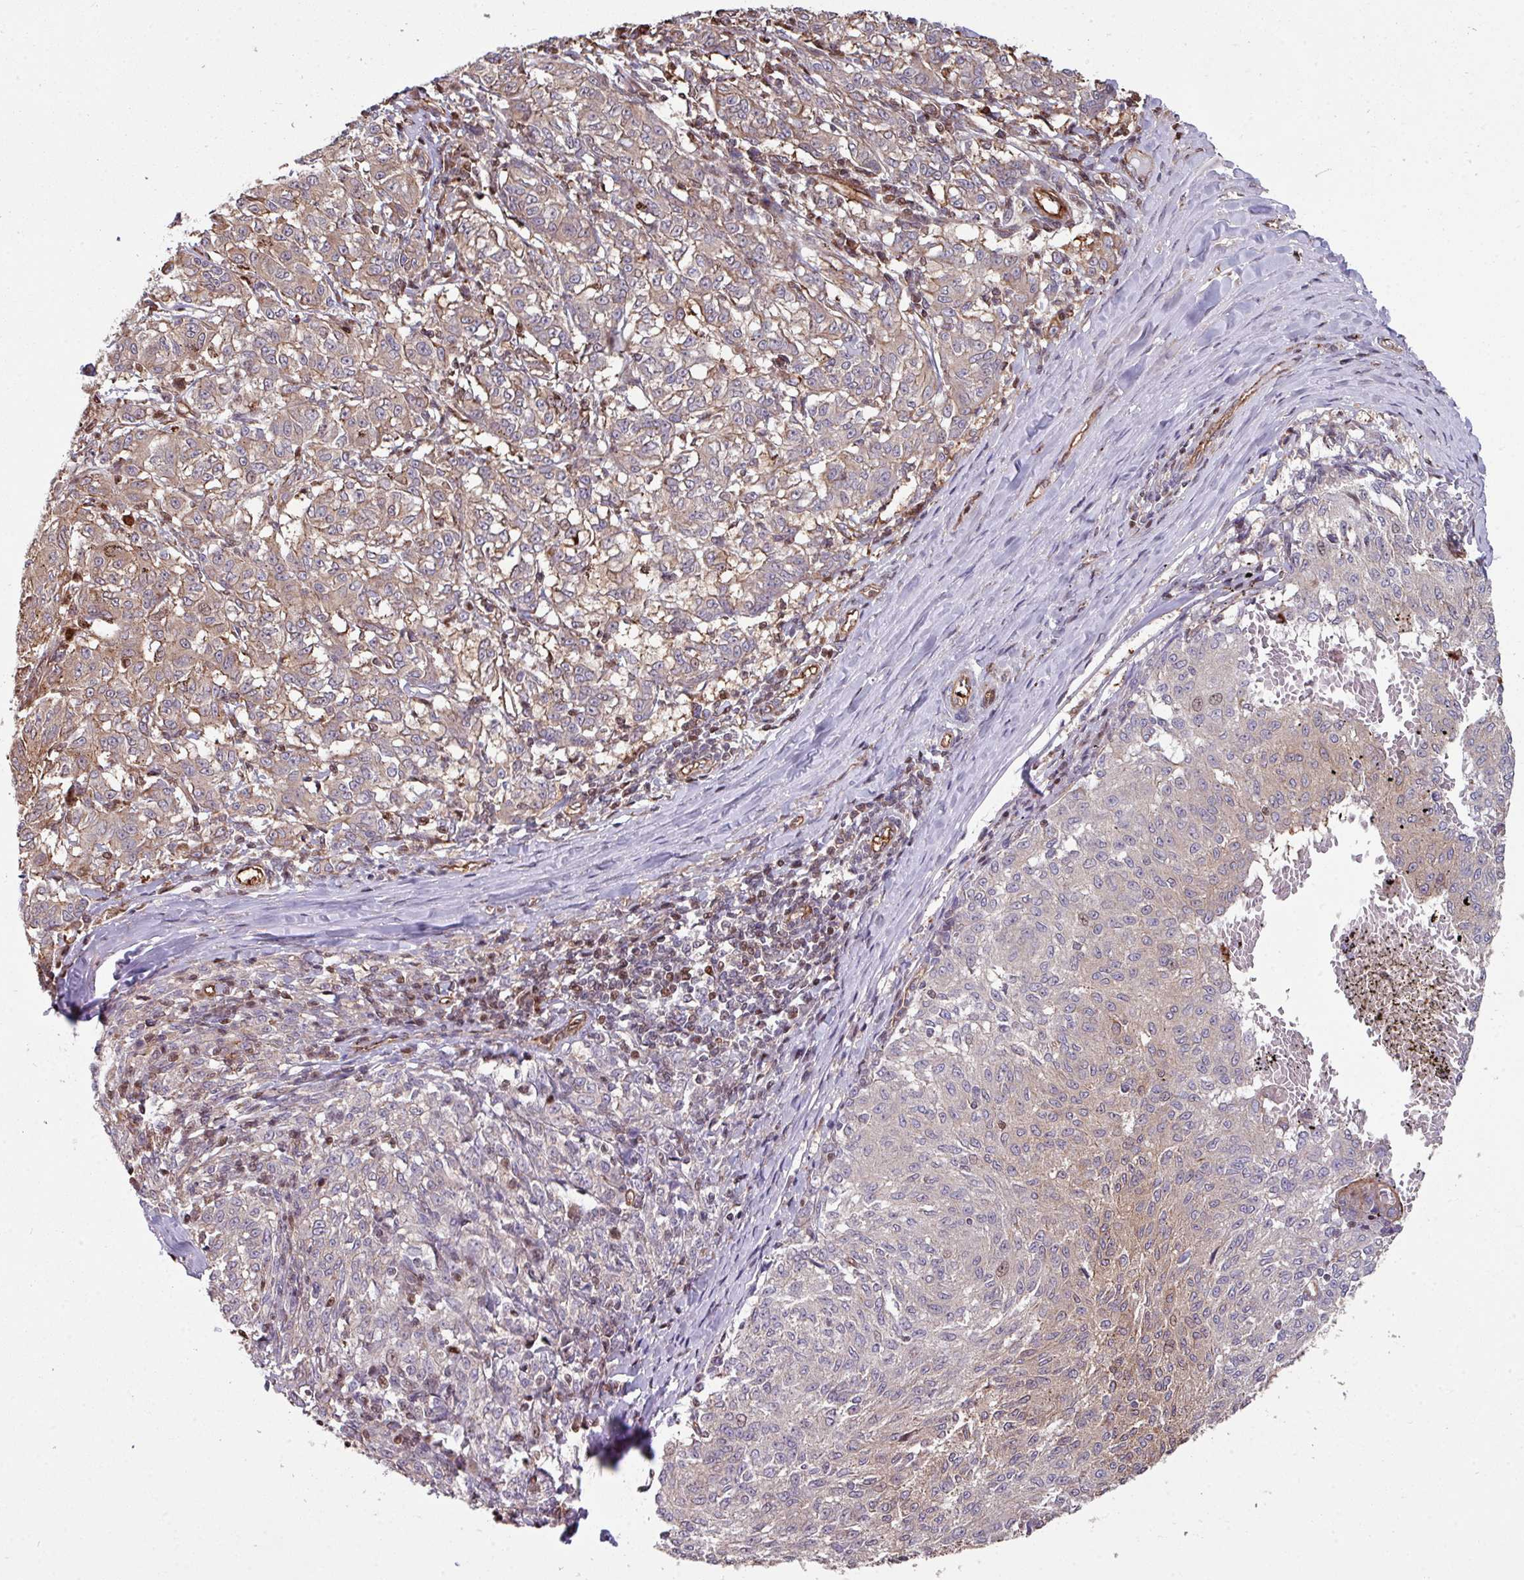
{"staining": {"intensity": "weak", "quantity": ">75%", "location": "cytoplasmic/membranous"}, "tissue": "melanoma", "cell_type": "Tumor cells", "image_type": "cancer", "snomed": [{"axis": "morphology", "description": "Malignant melanoma, NOS"}, {"axis": "topography", "description": "Skin"}], "caption": "Immunohistochemistry (IHC) image of malignant melanoma stained for a protein (brown), which exhibits low levels of weak cytoplasmic/membranous positivity in about >75% of tumor cells.", "gene": "ANO9", "patient": {"sex": "female", "age": 72}}